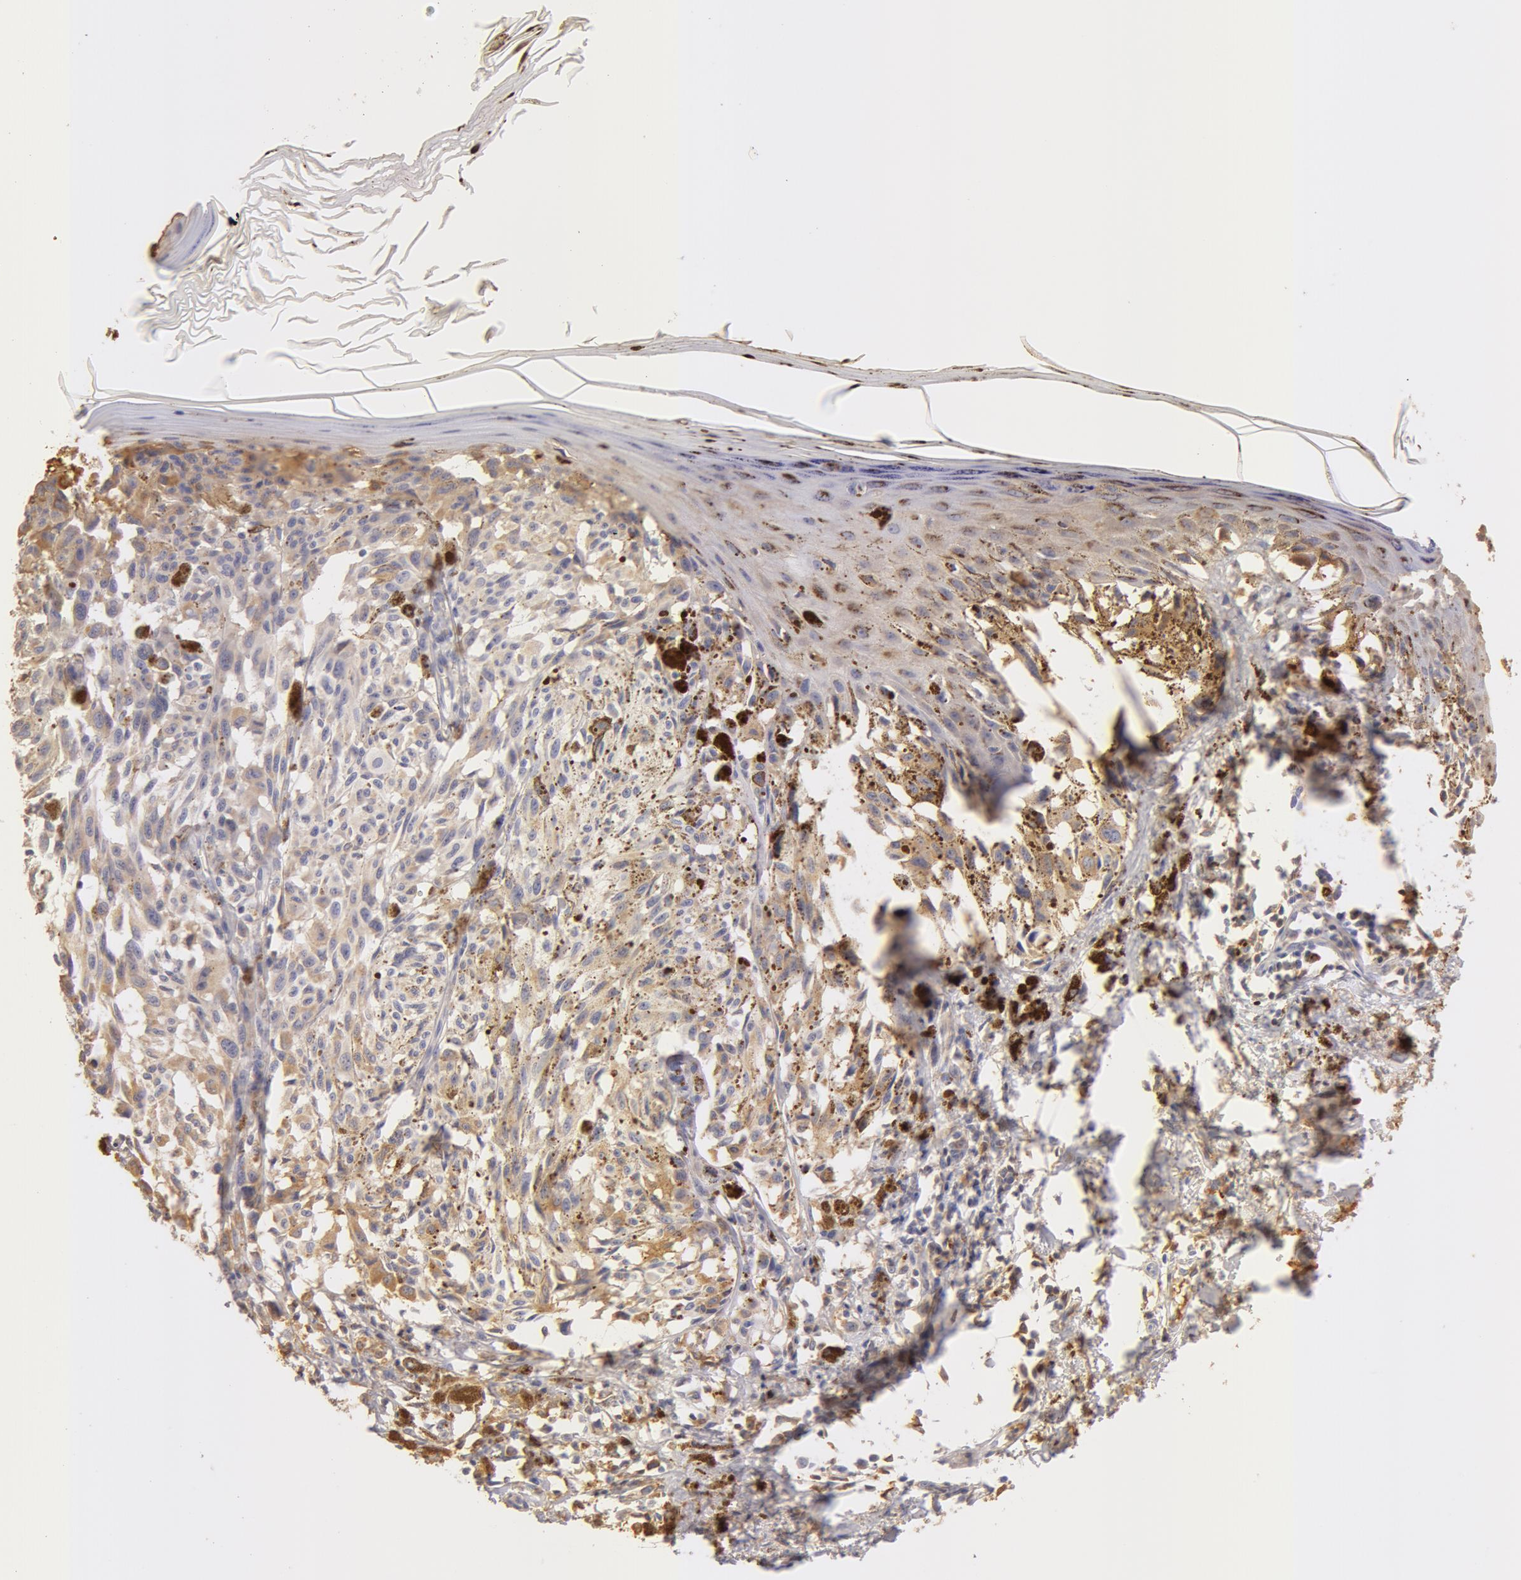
{"staining": {"intensity": "weak", "quantity": ">75%", "location": "cytoplasmic/membranous"}, "tissue": "melanoma", "cell_type": "Tumor cells", "image_type": "cancer", "snomed": [{"axis": "morphology", "description": "Malignant melanoma, NOS"}, {"axis": "topography", "description": "Skin"}], "caption": "Malignant melanoma was stained to show a protein in brown. There is low levels of weak cytoplasmic/membranous expression in approximately >75% of tumor cells. Using DAB (3,3'-diaminobenzidine) (brown) and hematoxylin (blue) stains, captured at high magnification using brightfield microscopy.", "gene": "TF", "patient": {"sex": "female", "age": 72}}